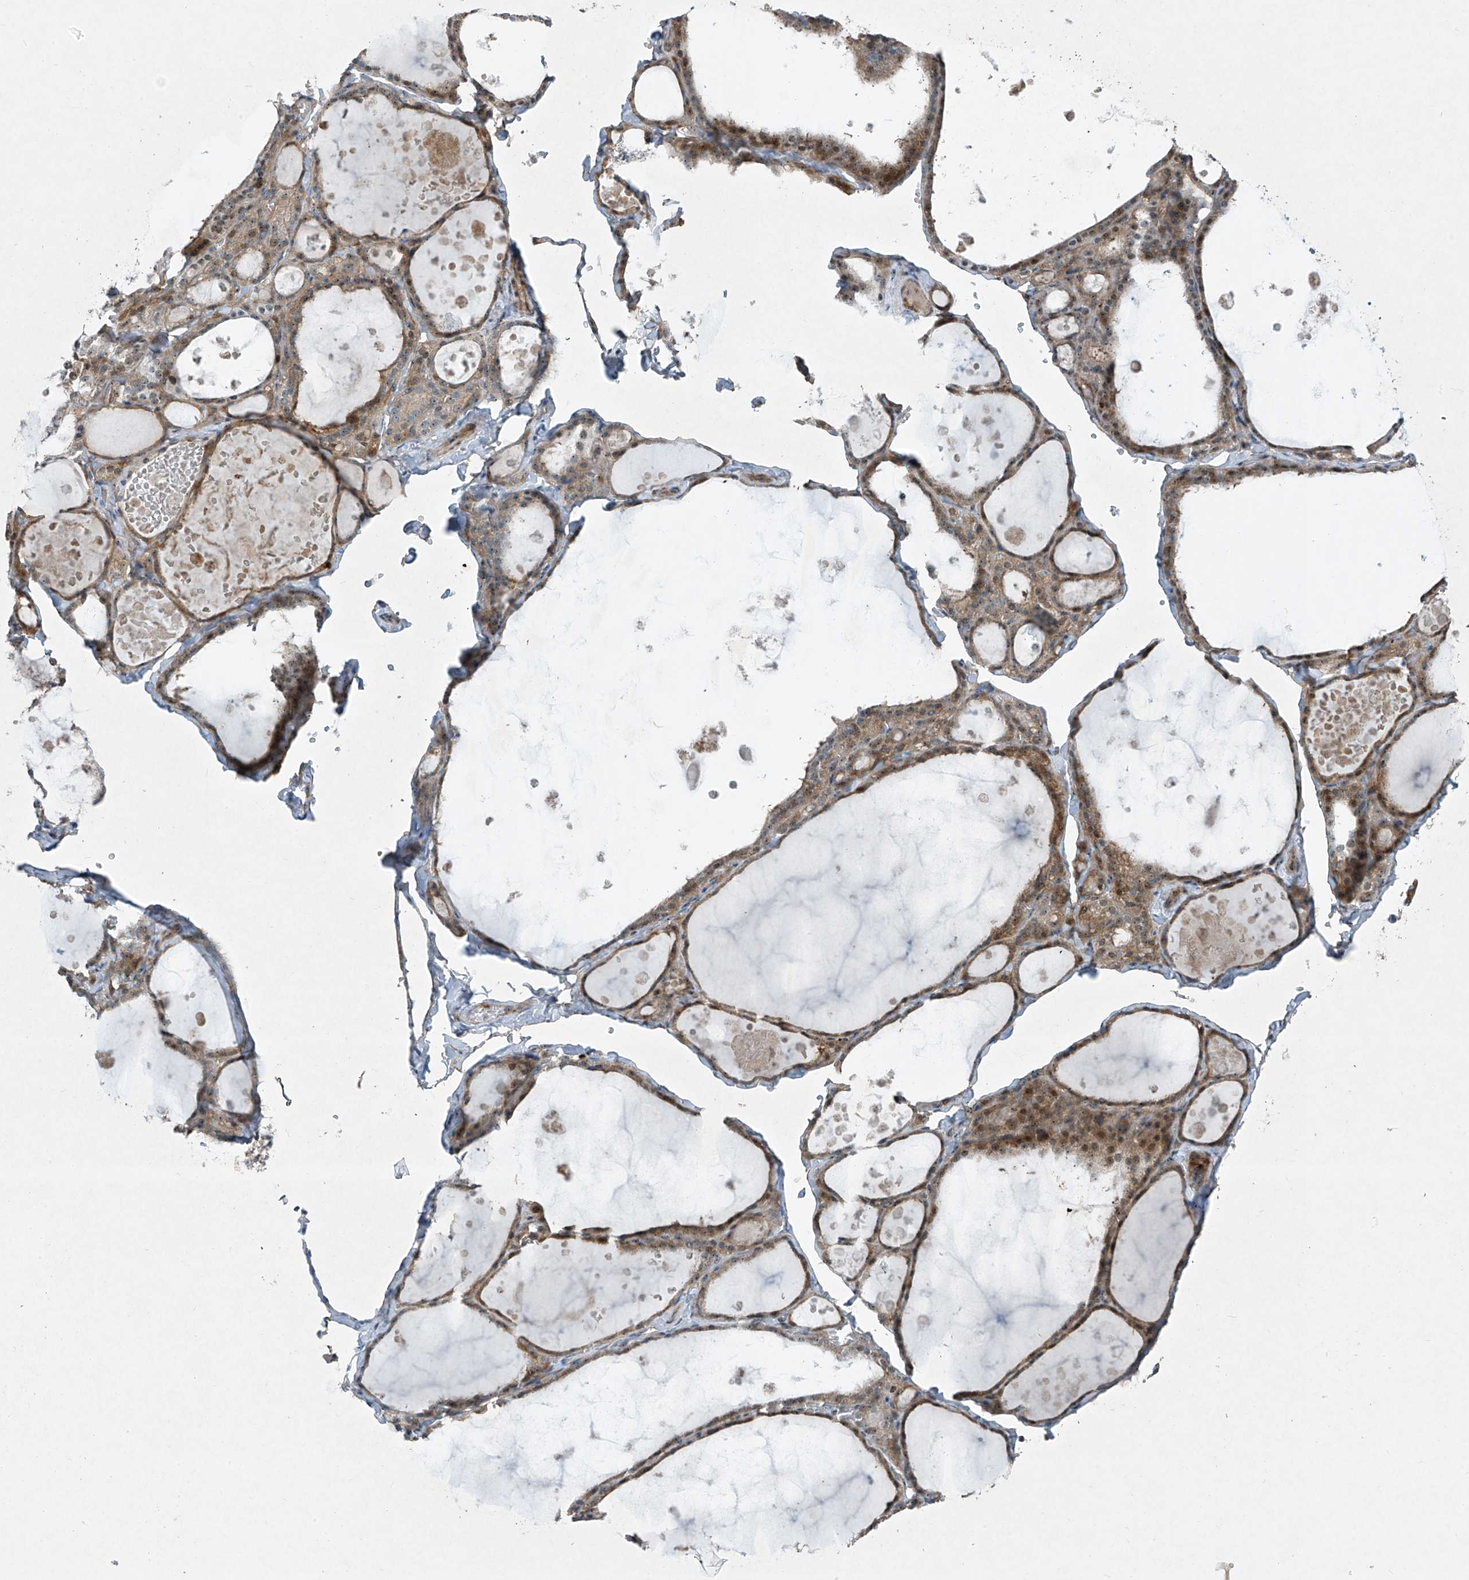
{"staining": {"intensity": "moderate", "quantity": "25%-75%", "location": "cytoplasmic/membranous,nuclear"}, "tissue": "thyroid gland", "cell_type": "Glandular cells", "image_type": "normal", "snomed": [{"axis": "morphology", "description": "Normal tissue, NOS"}, {"axis": "topography", "description": "Thyroid gland"}], "caption": "A brown stain shows moderate cytoplasmic/membranous,nuclear staining of a protein in glandular cells of unremarkable human thyroid gland. (DAB IHC with brightfield microscopy, high magnification).", "gene": "PPCS", "patient": {"sex": "male", "age": 56}}